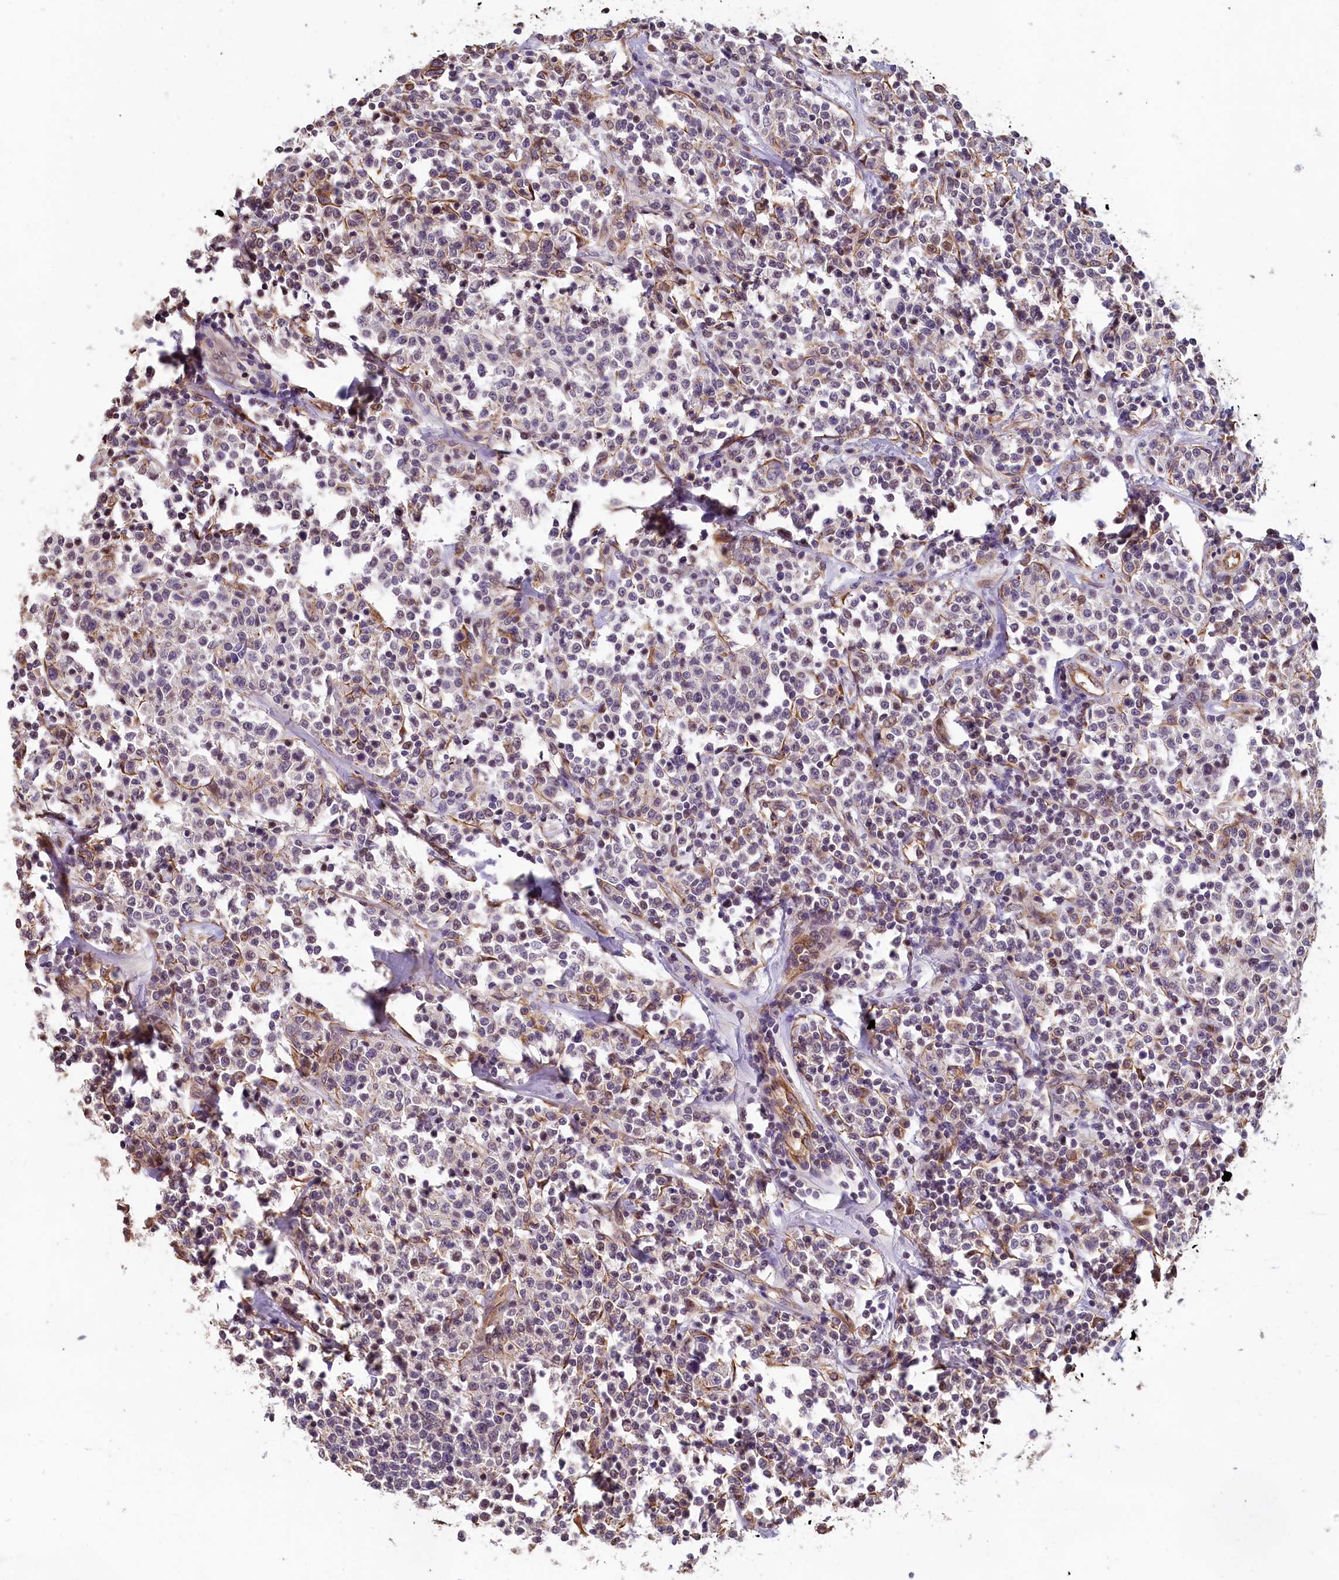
{"staining": {"intensity": "negative", "quantity": "none", "location": "none"}, "tissue": "lymphoma", "cell_type": "Tumor cells", "image_type": "cancer", "snomed": [{"axis": "morphology", "description": "Malignant lymphoma, non-Hodgkin's type, Low grade"}, {"axis": "topography", "description": "Small intestine"}], "caption": "IHC micrograph of neoplastic tissue: human lymphoma stained with DAB (3,3'-diaminobenzidine) demonstrates no significant protein positivity in tumor cells.", "gene": "ACSBG1", "patient": {"sex": "female", "age": 59}}